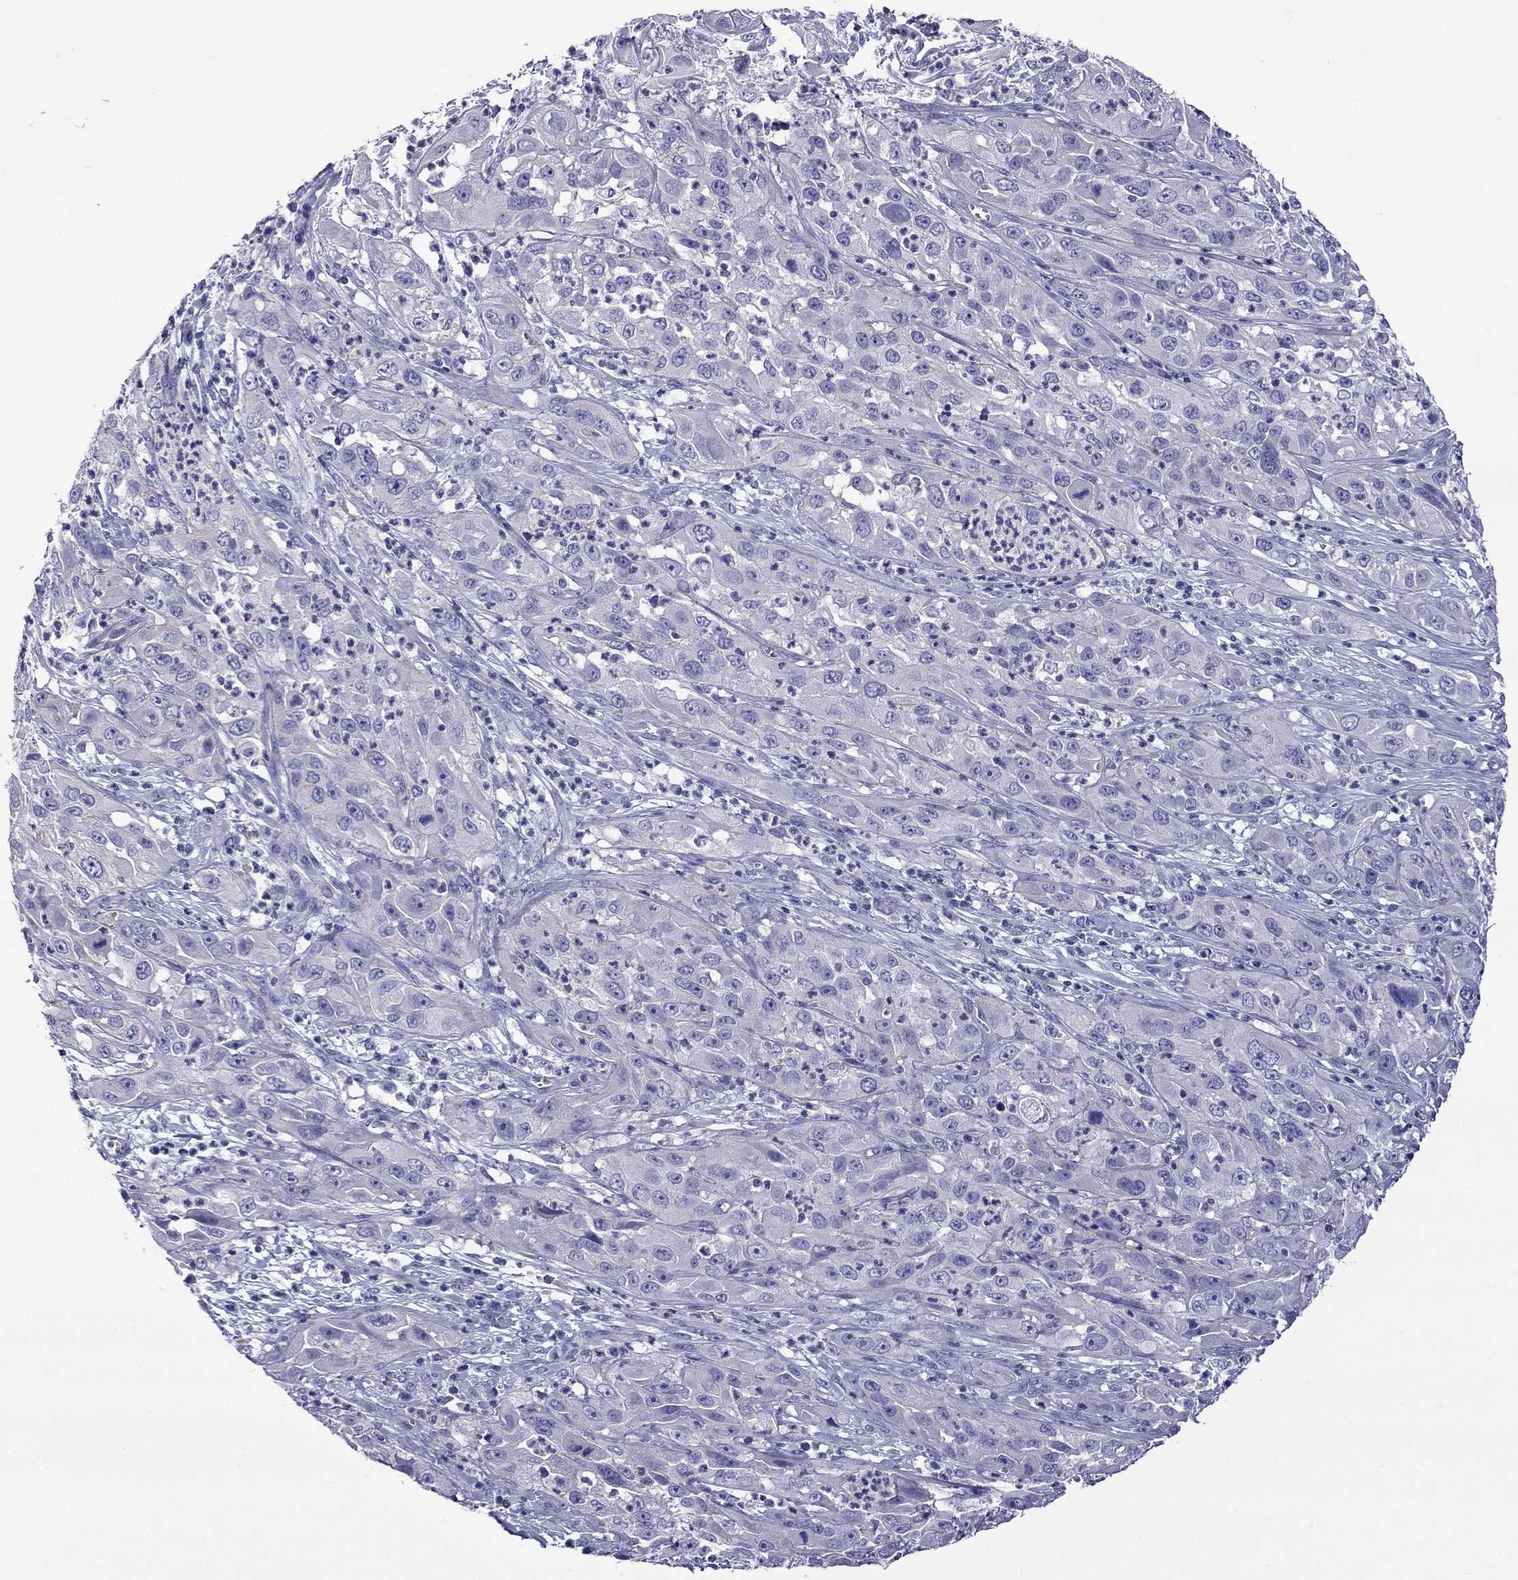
{"staining": {"intensity": "negative", "quantity": "none", "location": "none"}, "tissue": "cervical cancer", "cell_type": "Tumor cells", "image_type": "cancer", "snomed": [{"axis": "morphology", "description": "Squamous cell carcinoma, NOS"}, {"axis": "topography", "description": "Cervix"}], "caption": "This image is of cervical cancer stained with IHC to label a protein in brown with the nuclei are counter-stained blue. There is no staining in tumor cells.", "gene": "STAR", "patient": {"sex": "female", "age": 32}}